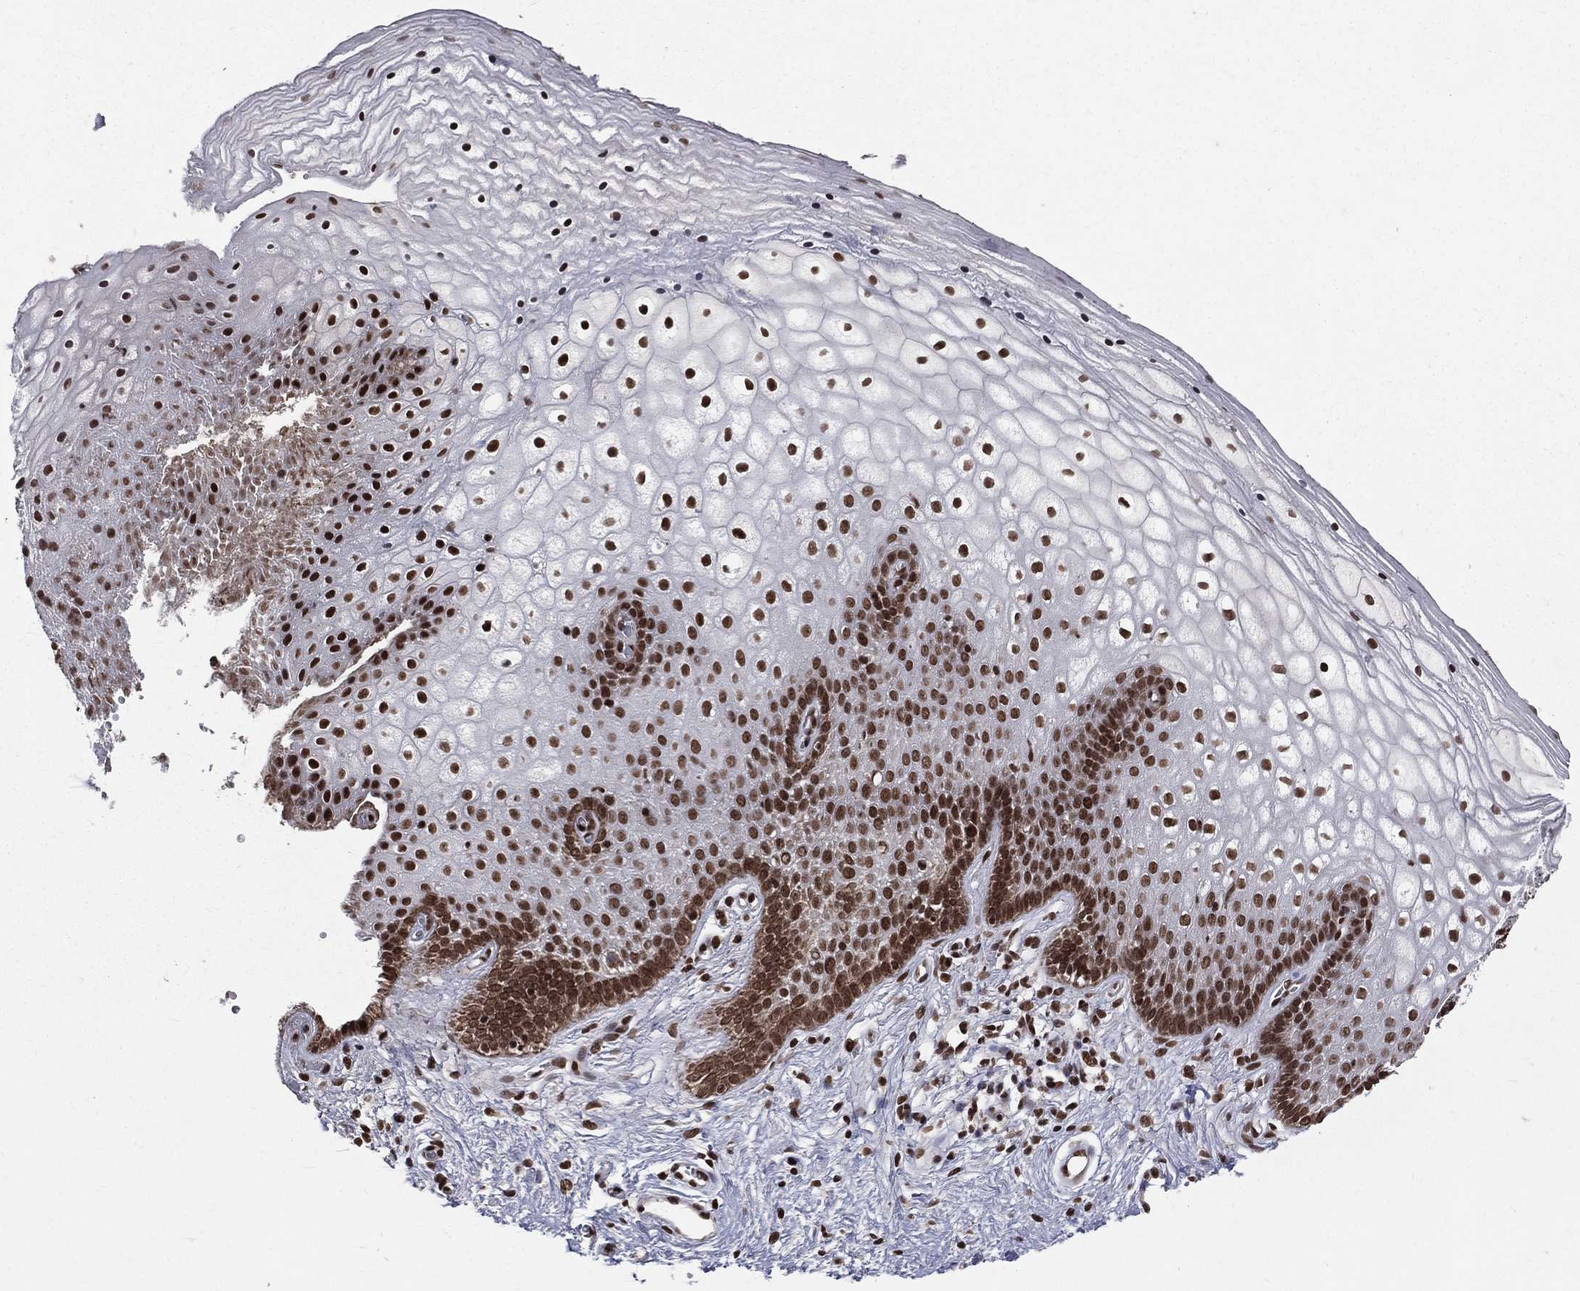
{"staining": {"intensity": "strong", "quantity": ">75%", "location": "nuclear"}, "tissue": "vagina", "cell_type": "Squamous epithelial cells", "image_type": "normal", "snomed": [{"axis": "morphology", "description": "Normal tissue, NOS"}, {"axis": "topography", "description": "Vagina"}], "caption": "Human vagina stained with a brown dye reveals strong nuclear positive expression in about >75% of squamous epithelial cells.", "gene": "SMC3", "patient": {"sex": "female", "age": 32}}